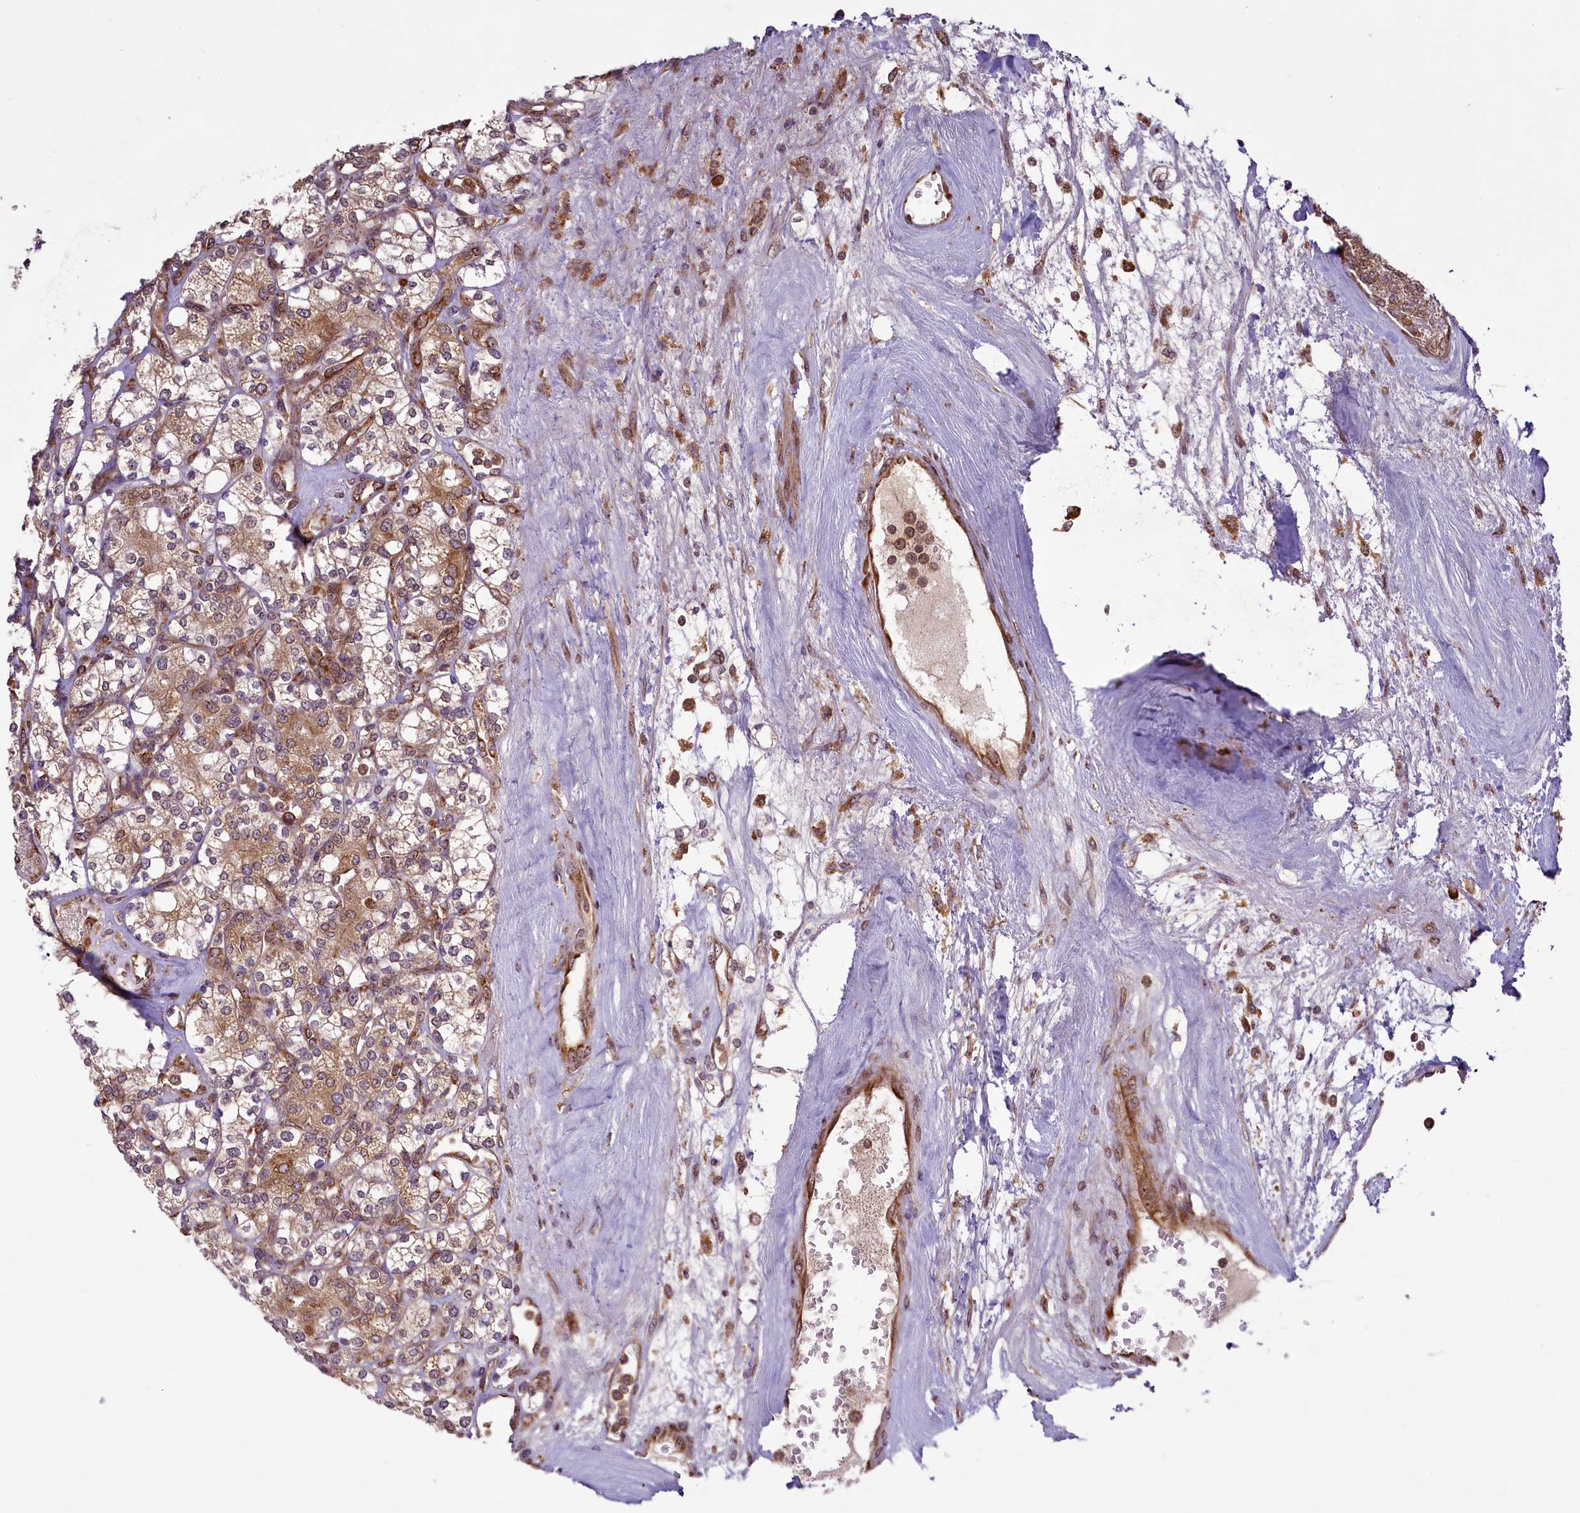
{"staining": {"intensity": "moderate", "quantity": ">75%", "location": "cytoplasmic/membranous"}, "tissue": "renal cancer", "cell_type": "Tumor cells", "image_type": "cancer", "snomed": [{"axis": "morphology", "description": "Adenocarcinoma, NOS"}, {"axis": "topography", "description": "Kidney"}], "caption": "Protein staining of adenocarcinoma (renal) tissue exhibits moderate cytoplasmic/membranous expression in about >75% of tumor cells.", "gene": "LARP4", "patient": {"sex": "male", "age": 77}}